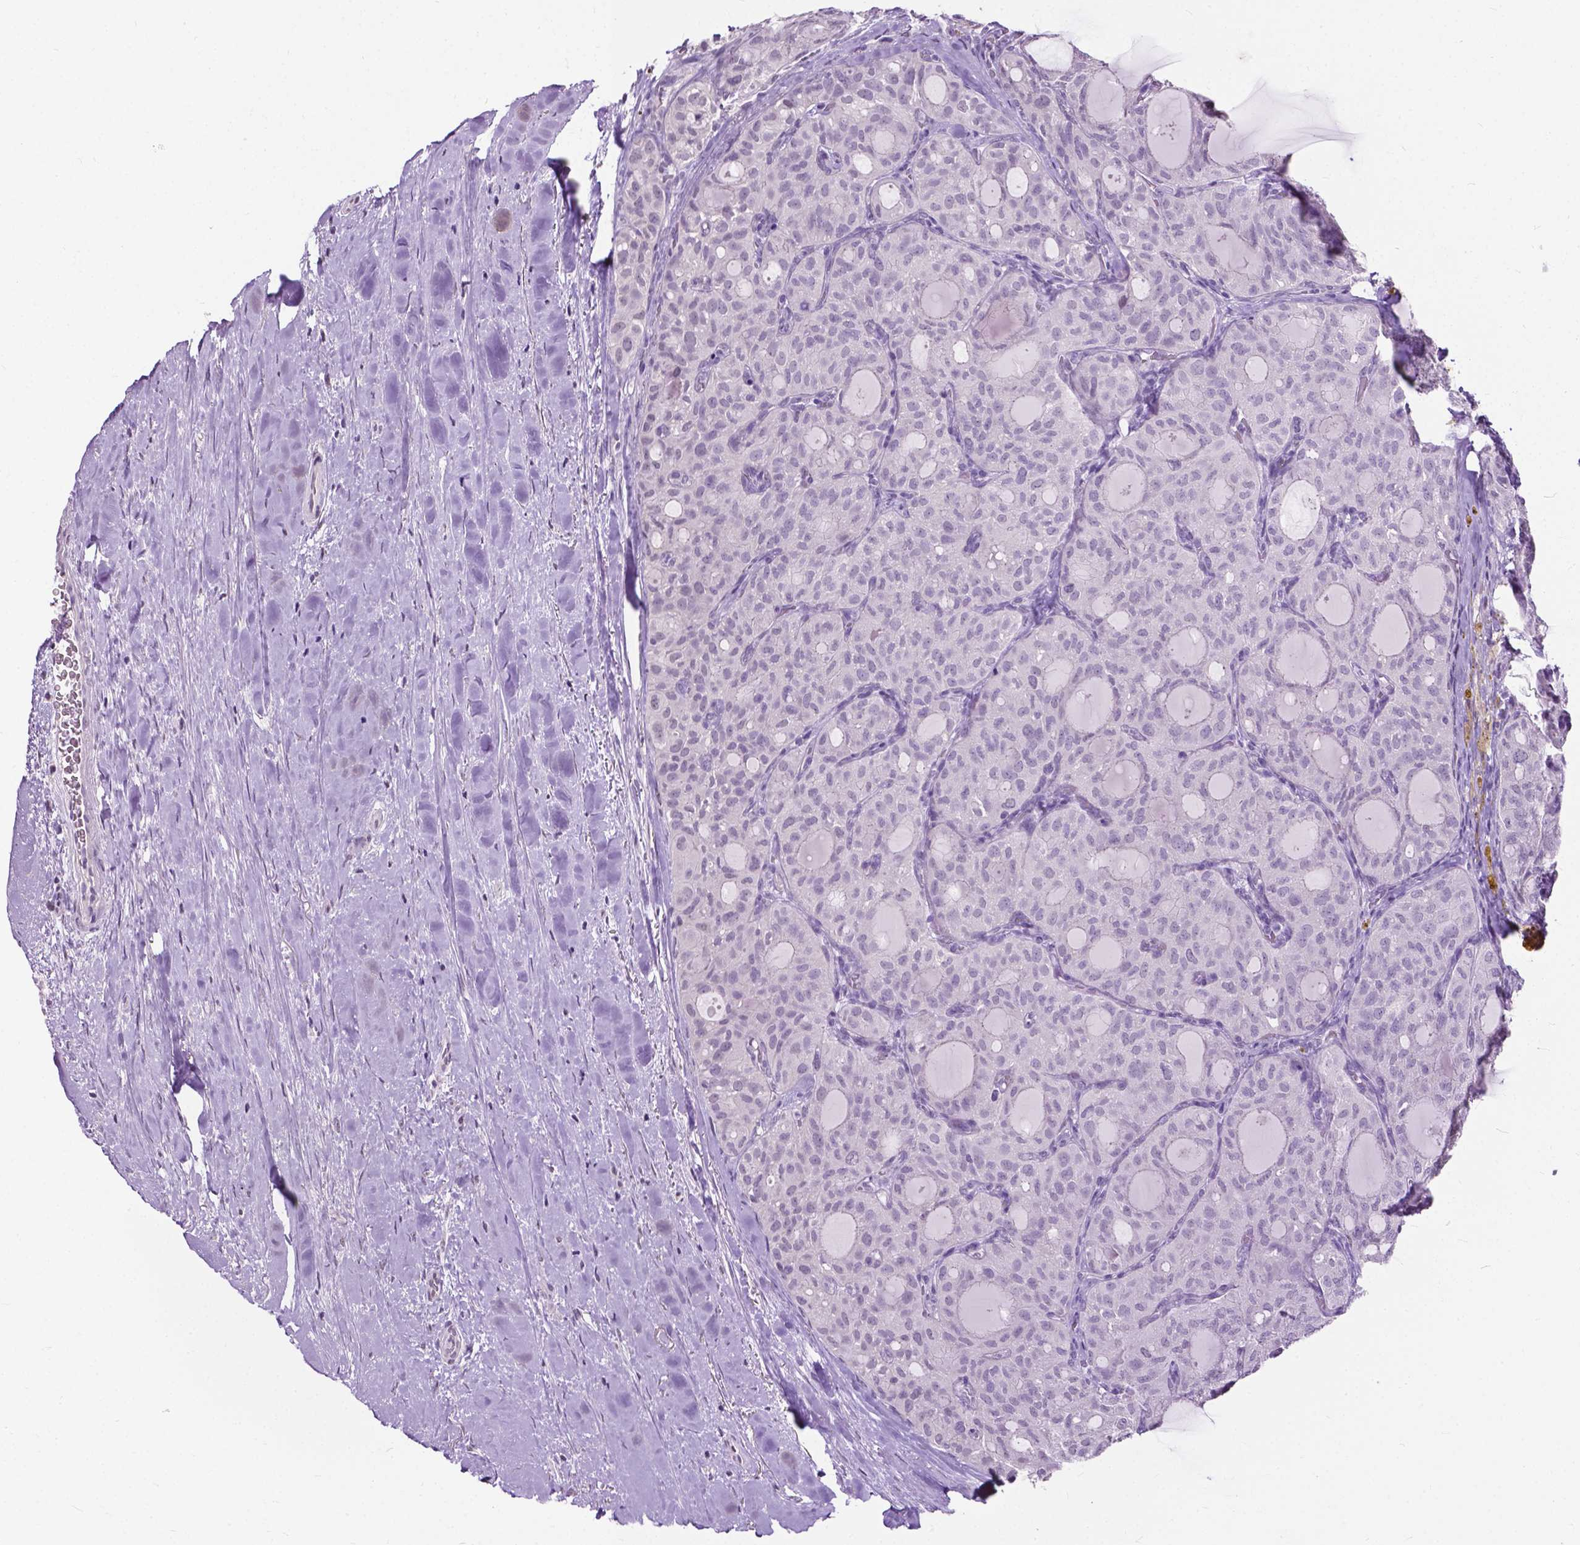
{"staining": {"intensity": "negative", "quantity": "none", "location": "none"}, "tissue": "thyroid cancer", "cell_type": "Tumor cells", "image_type": "cancer", "snomed": [{"axis": "morphology", "description": "Follicular adenoma carcinoma, NOS"}, {"axis": "topography", "description": "Thyroid gland"}], "caption": "Tumor cells are negative for brown protein staining in follicular adenoma carcinoma (thyroid).", "gene": "GPR37L1", "patient": {"sex": "male", "age": 75}}